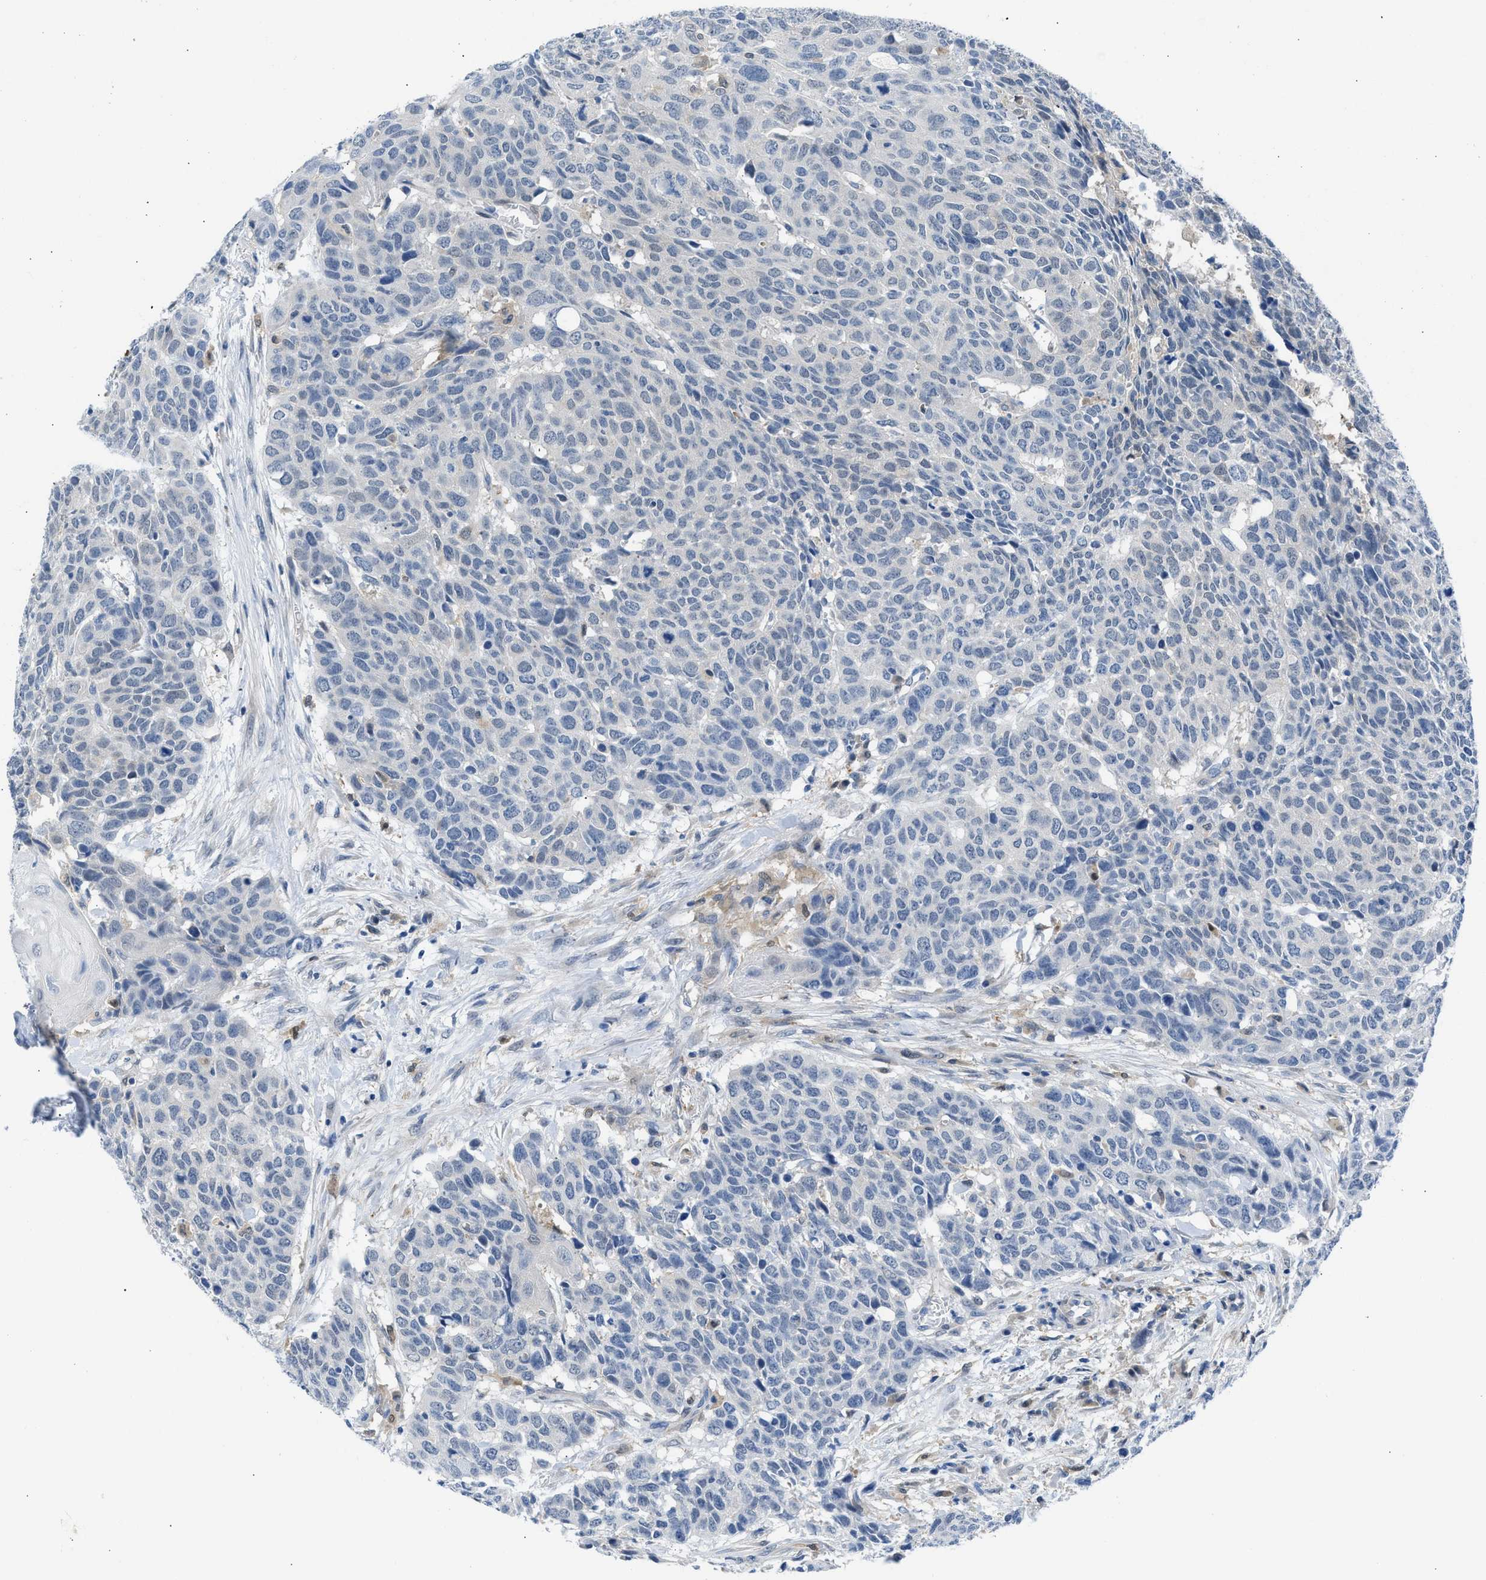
{"staining": {"intensity": "negative", "quantity": "none", "location": "none"}, "tissue": "head and neck cancer", "cell_type": "Tumor cells", "image_type": "cancer", "snomed": [{"axis": "morphology", "description": "Squamous cell carcinoma, NOS"}, {"axis": "topography", "description": "Head-Neck"}], "caption": "Immunohistochemistry image of head and neck cancer stained for a protein (brown), which shows no positivity in tumor cells.", "gene": "CBR1", "patient": {"sex": "male", "age": 66}}